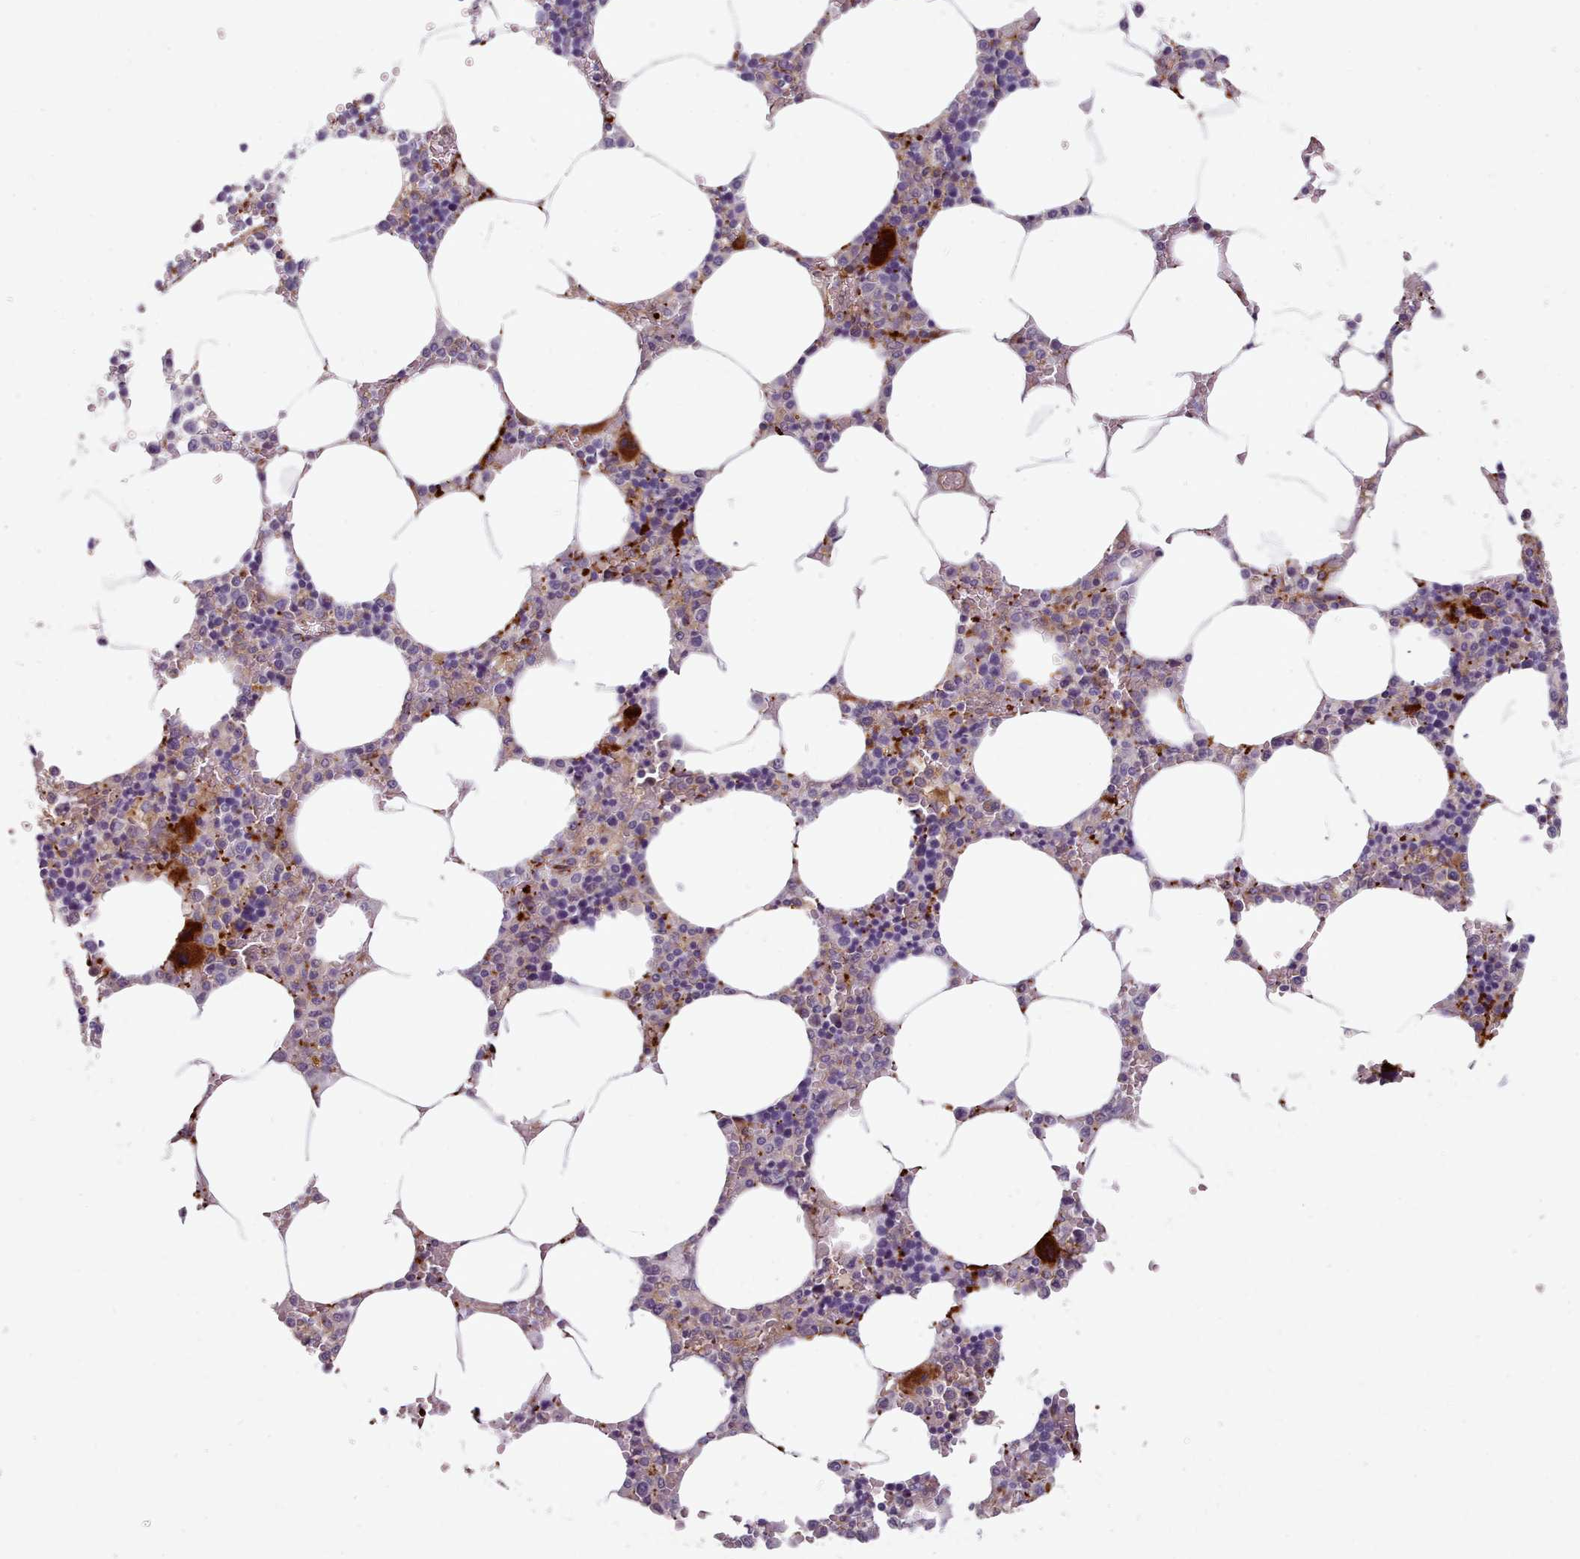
{"staining": {"intensity": "strong", "quantity": "<25%", "location": "cytoplasmic/membranous"}, "tissue": "bone marrow", "cell_type": "Hematopoietic cells", "image_type": "normal", "snomed": [{"axis": "morphology", "description": "Normal tissue, NOS"}, {"axis": "topography", "description": "Bone marrow"}], "caption": "Normal bone marrow demonstrates strong cytoplasmic/membranous positivity in approximately <25% of hematopoietic cells The staining was performed using DAB (3,3'-diaminobenzidine) to visualize the protein expression in brown, while the nuclei were stained in blue with hematoxylin (Magnification: 20x)..", "gene": "CD300LF", "patient": {"sex": "male", "age": 70}}